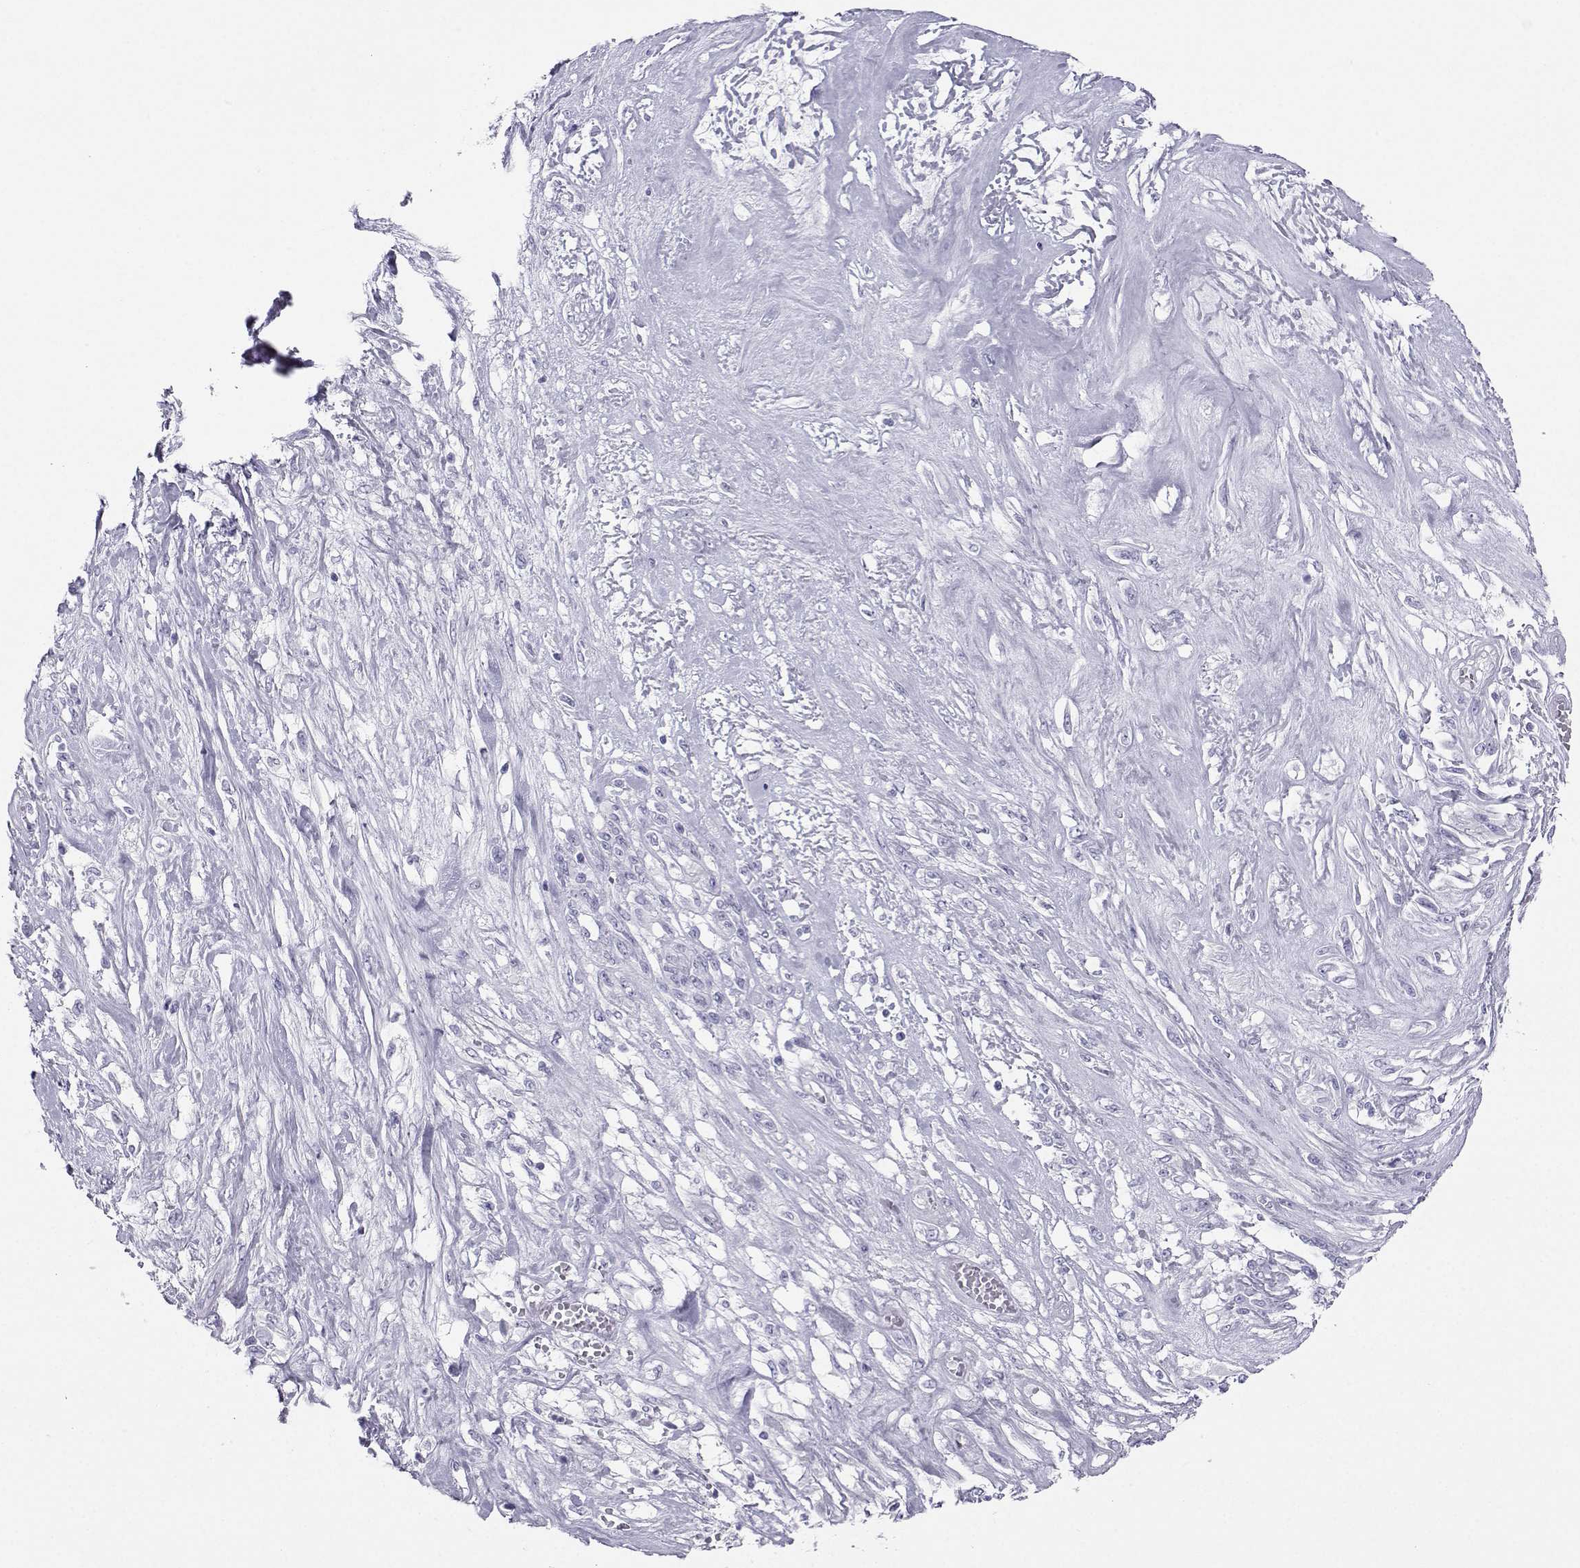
{"staining": {"intensity": "negative", "quantity": "none", "location": "none"}, "tissue": "melanoma", "cell_type": "Tumor cells", "image_type": "cancer", "snomed": [{"axis": "morphology", "description": "Malignant melanoma, NOS"}, {"axis": "topography", "description": "Skin"}], "caption": "A high-resolution photomicrograph shows immunohistochemistry (IHC) staining of melanoma, which shows no significant positivity in tumor cells.", "gene": "SST", "patient": {"sex": "female", "age": 91}}